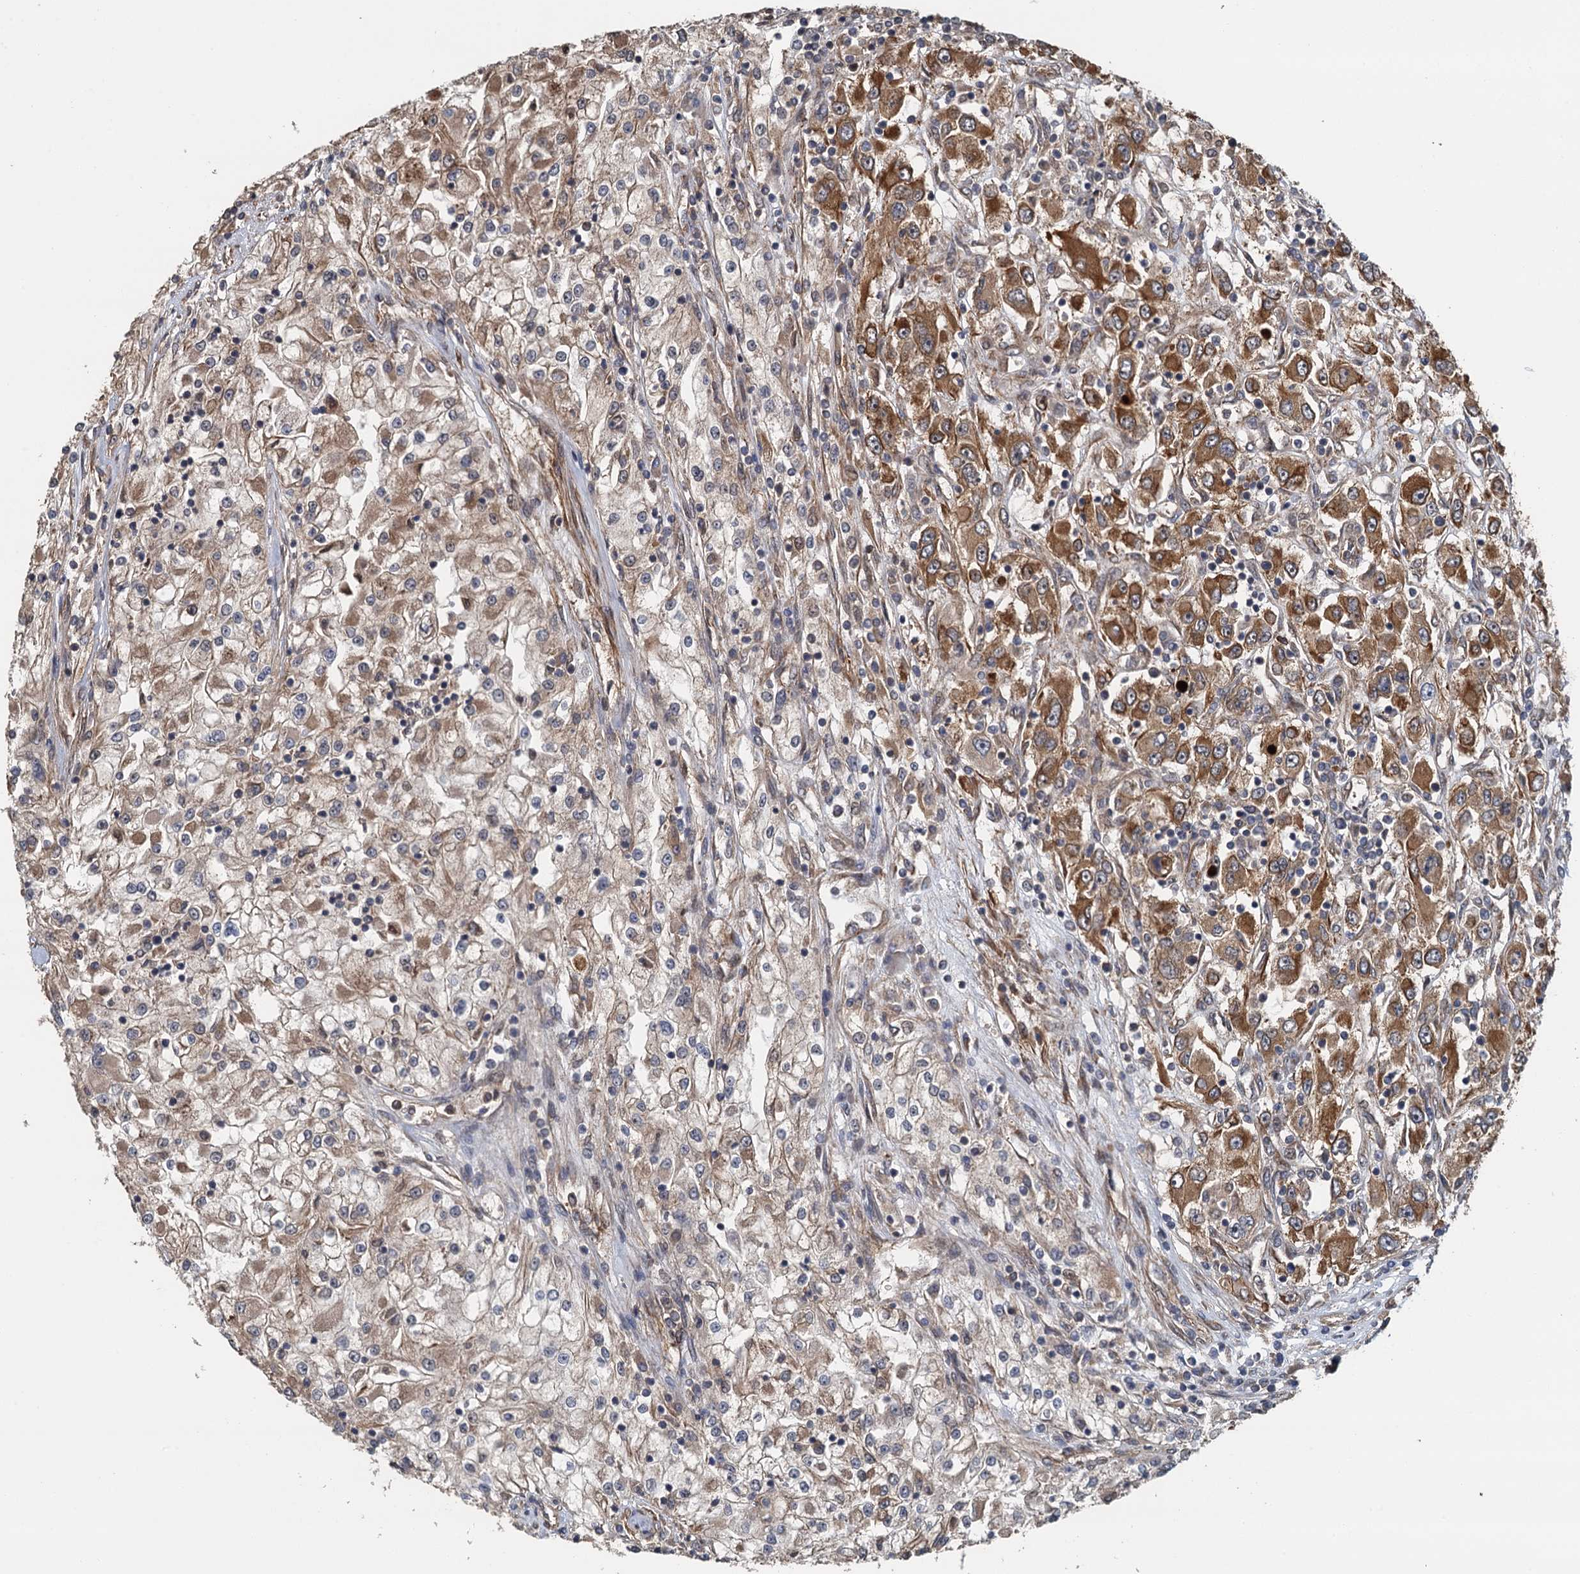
{"staining": {"intensity": "moderate", "quantity": "25%-75%", "location": "cytoplasmic/membranous"}, "tissue": "renal cancer", "cell_type": "Tumor cells", "image_type": "cancer", "snomed": [{"axis": "morphology", "description": "Adenocarcinoma, NOS"}, {"axis": "topography", "description": "Kidney"}], "caption": "Immunohistochemistry (DAB) staining of human adenocarcinoma (renal) shows moderate cytoplasmic/membranous protein expression in approximately 25%-75% of tumor cells.", "gene": "MEAK7", "patient": {"sex": "female", "age": 52}}